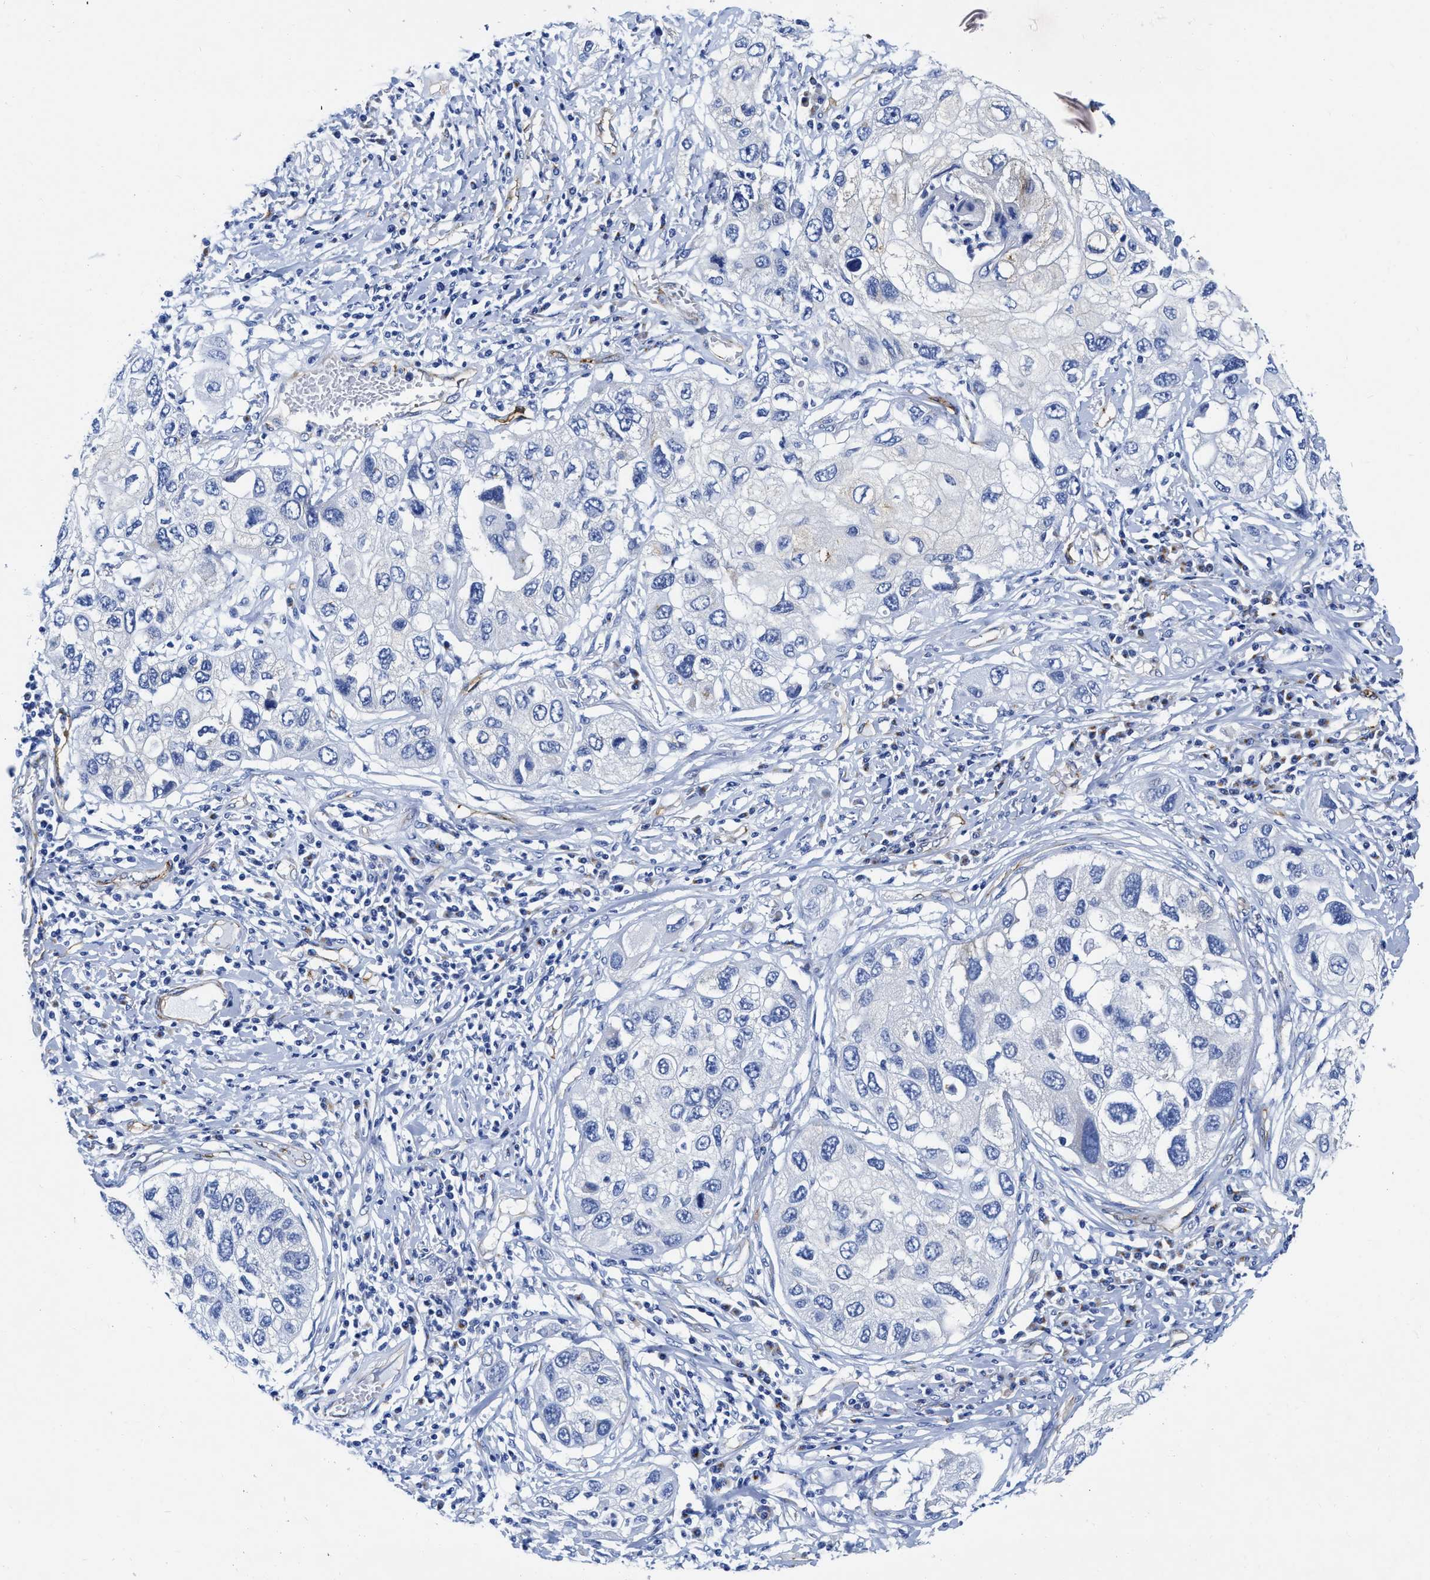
{"staining": {"intensity": "negative", "quantity": "none", "location": "none"}, "tissue": "lung cancer", "cell_type": "Tumor cells", "image_type": "cancer", "snomed": [{"axis": "morphology", "description": "Squamous cell carcinoma, NOS"}, {"axis": "topography", "description": "Lung"}], "caption": "Tumor cells show no significant positivity in lung cancer. The staining is performed using DAB (3,3'-diaminobenzidine) brown chromogen with nuclei counter-stained in using hematoxylin.", "gene": "TVP23B", "patient": {"sex": "male", "age": 71}}